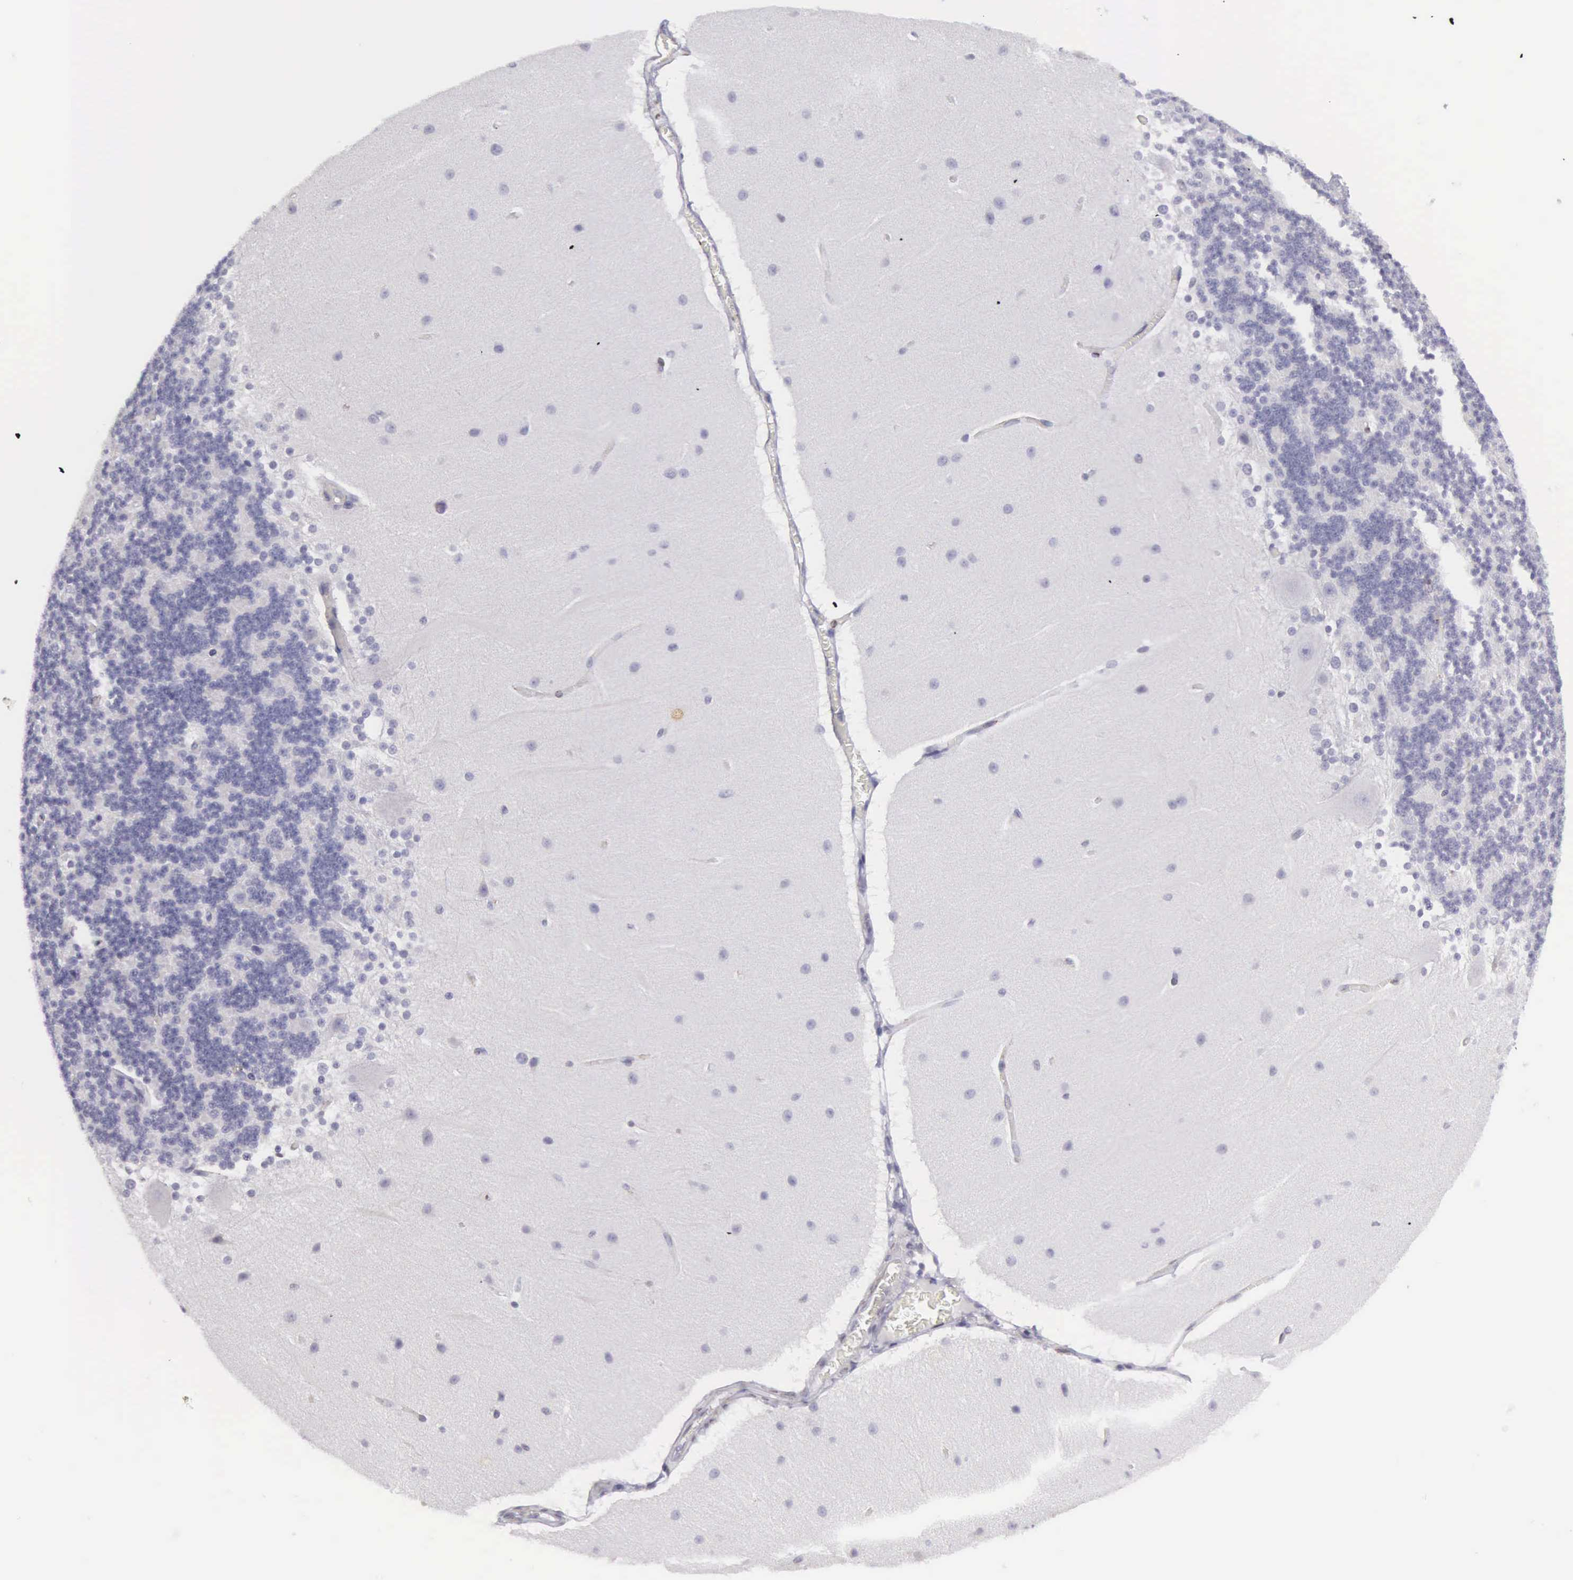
{"staining": {"intensity": "negative", "quantity": "none", "location": "none"}, "tissue": "cerebellum", "cell_type": "Cells in granular layer", "image_type": "normal", "snomed": [{"axis": "morphology", "description": "Normal tissue, NOS"}, {"axis": "topography", "description": "Cerebellum"}], "caption": "The image reveals no staining of cells in granular layer in normal cerebellum.", "gene": "ETV6", "patient": {"sex": "female", "age": 54}}